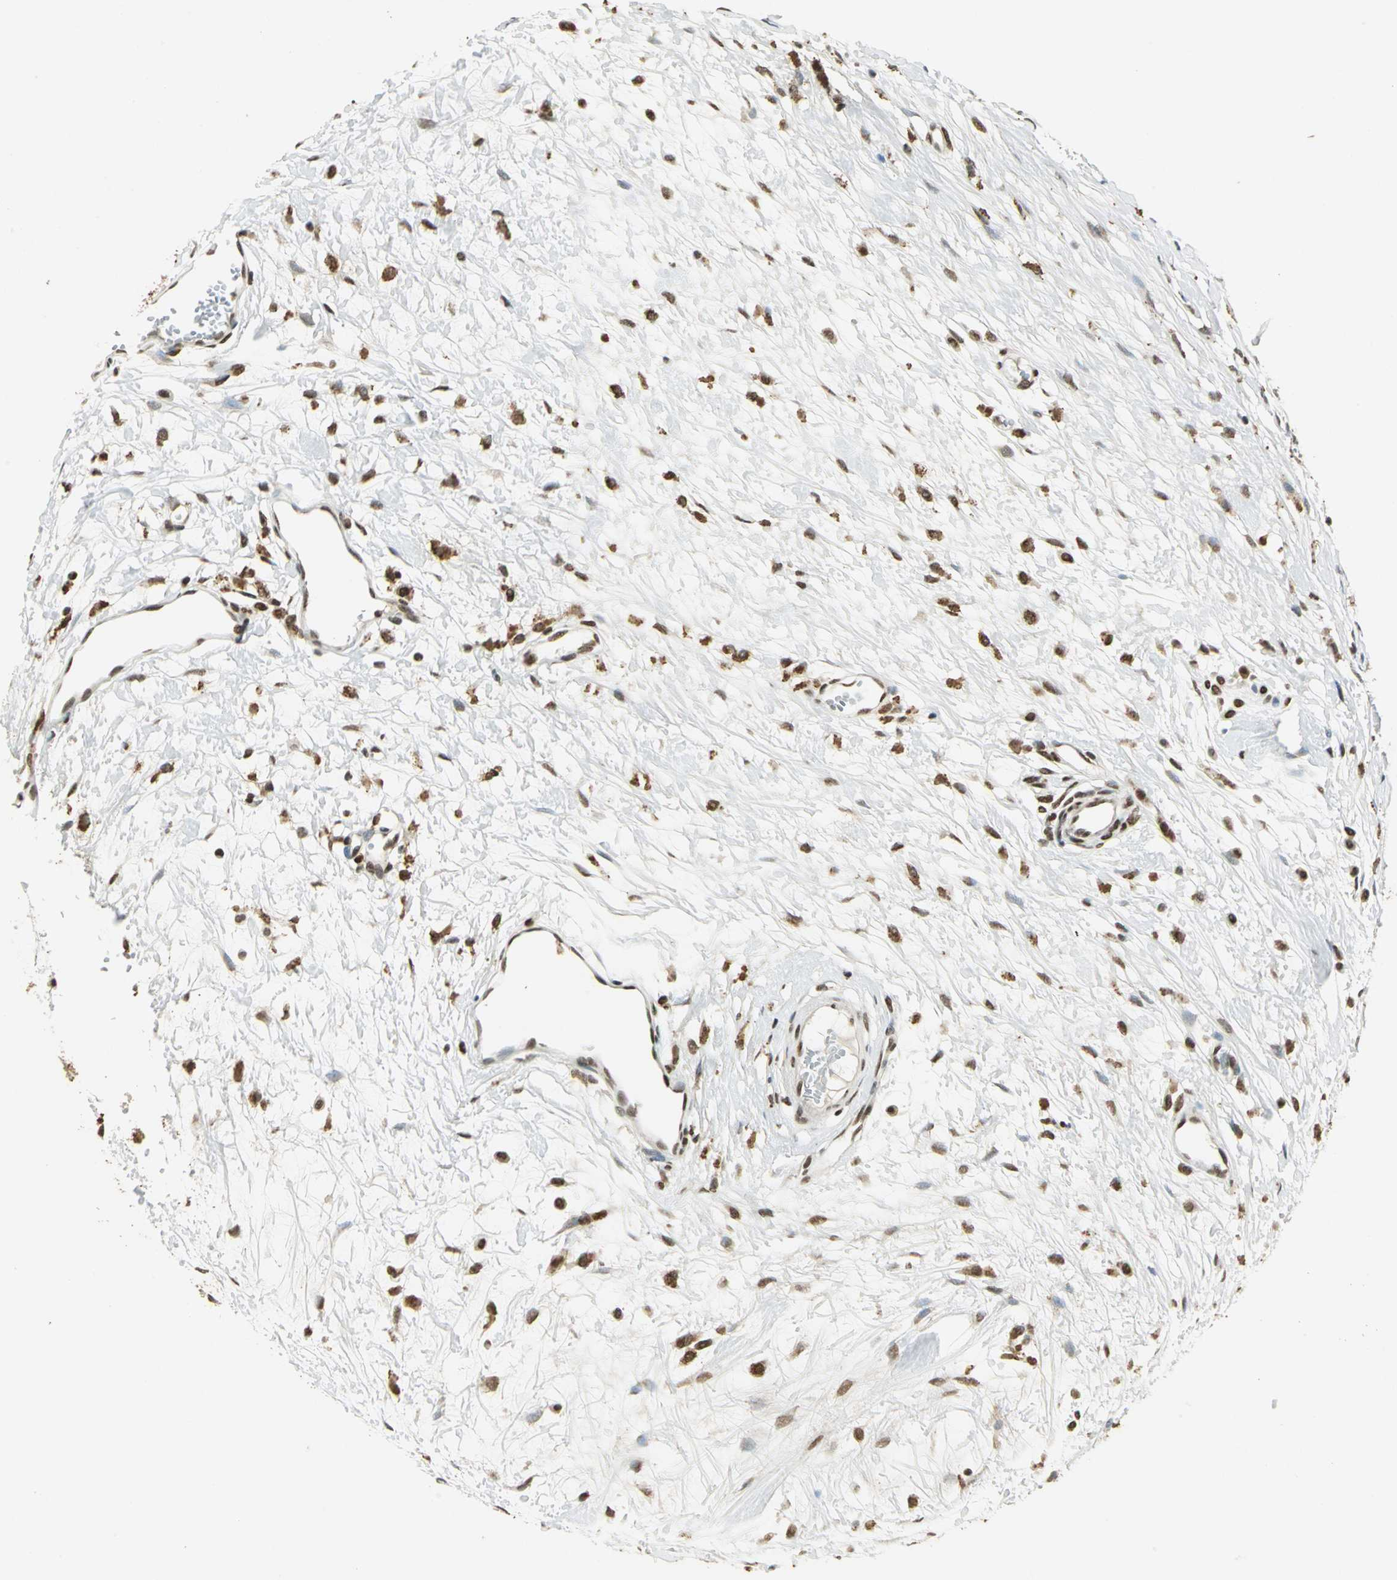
{"staining": {"intensity": "strong", "quantity": ">75%", "location": "nuclear"}, "tissue": "melanoma", "cell_type": "Tumor cells", "image_type": "cancer", "snomed": [{"axis": "morphology", "description": "Malignant melanoma, Metastatic site"}, {"axis": "topography", "description": "Lymph node"}], "caption": "Malignant melanoma (metastatic site) was stained to show a protein in brown. There is high levels of strong nuclear staining in approximately >75% of tumor cells. (DAB IHC, brown staining for protein, blue staining for nuclei).", "gene": "RAD17", "patient": {"sex": "male", "age": 59}}